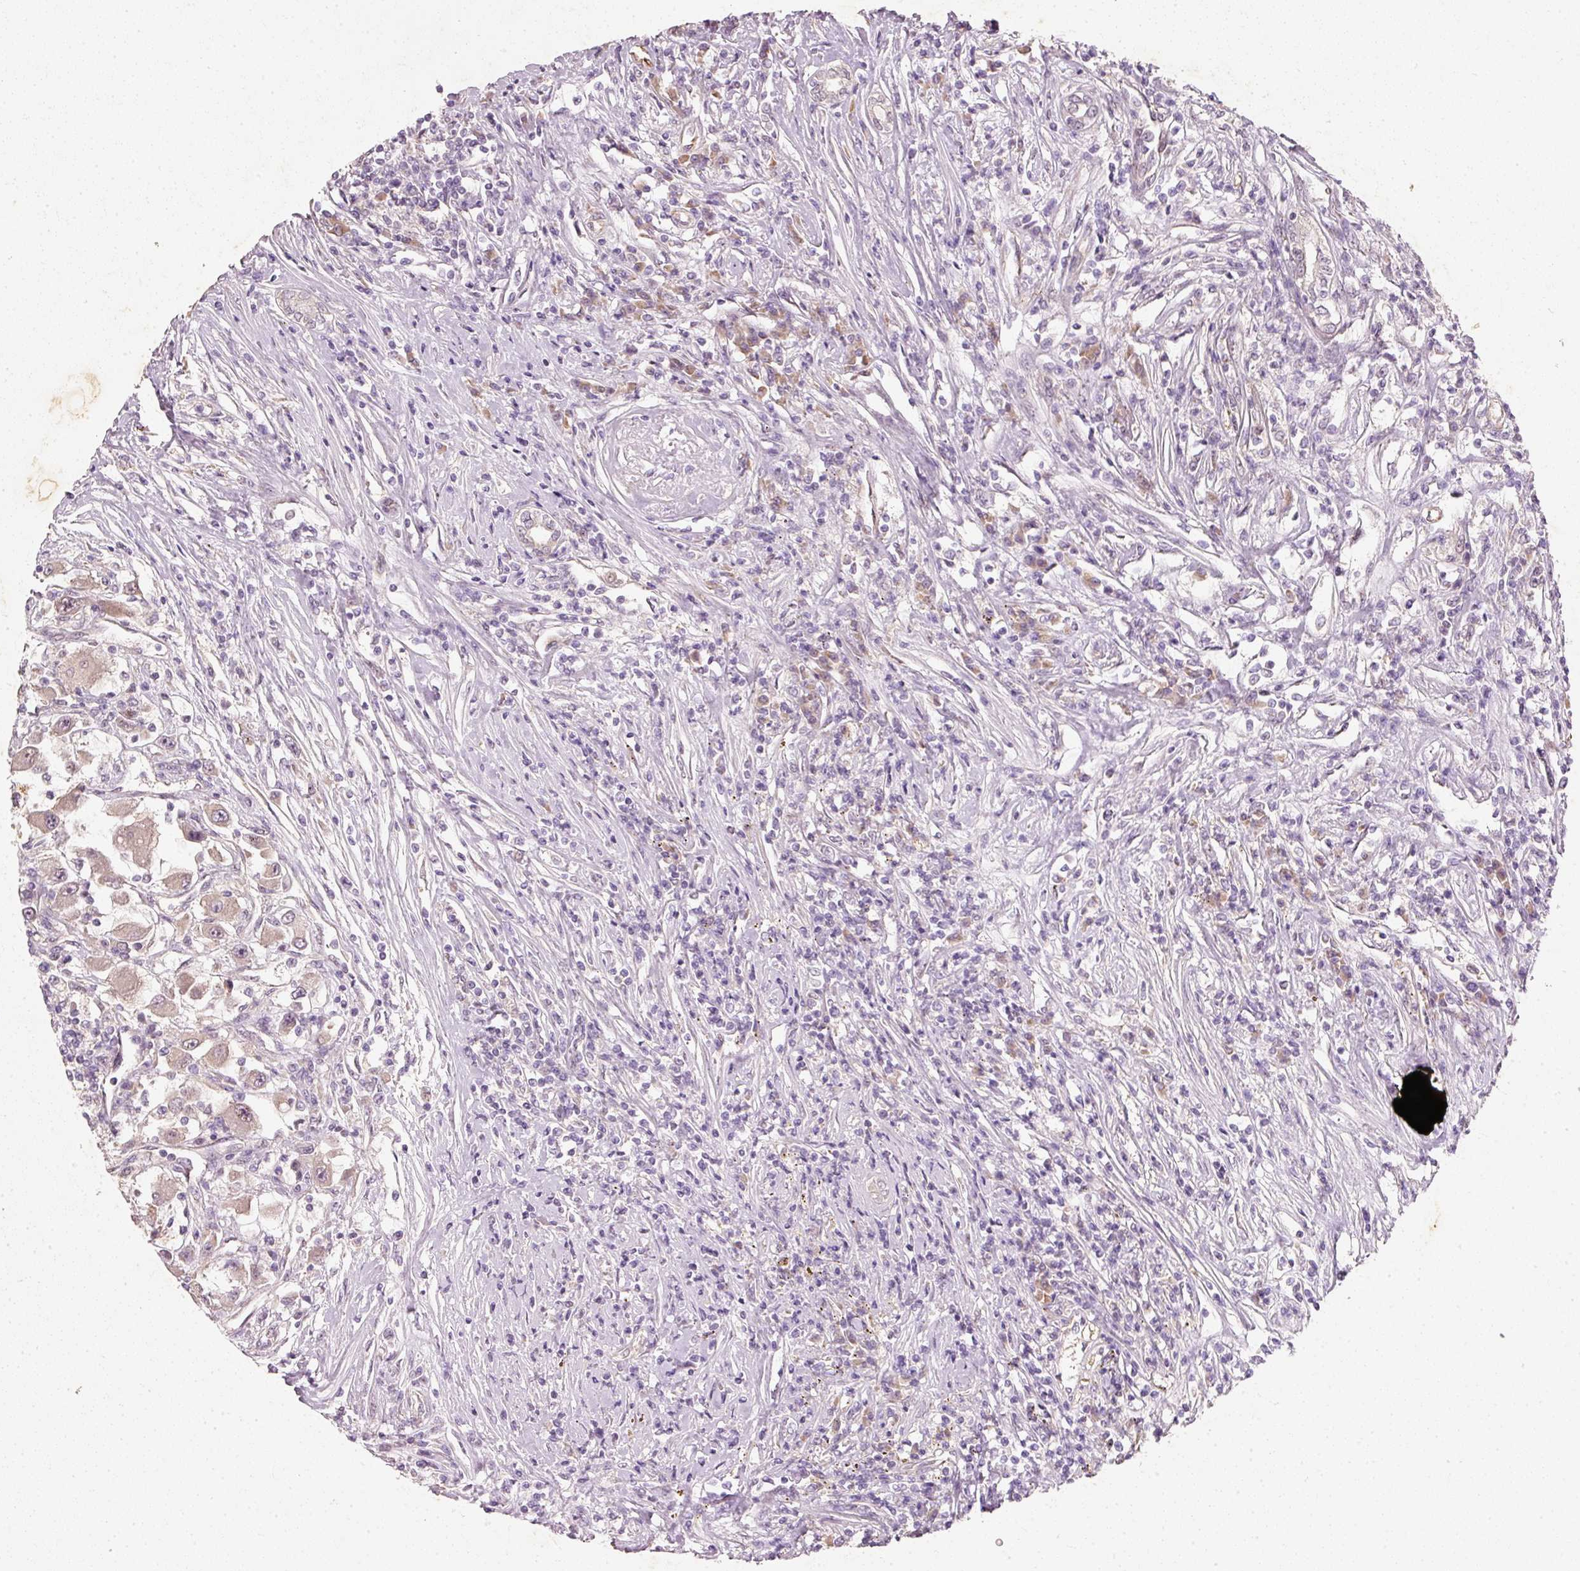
{"staining": {"intensity": "weak", "quantity": ">75%", "location": "cytoplasmic/membranous"}, "tissue": "renal cancer", "cell_type": "Tumor cells", "image_type": "cancer", "snomed": [{"axis": "morphology", "description": "Adenocarcinoma, NOS"}, {"axis": "topography", "description": "Kidney"}], "caption": "Adenocarcinoma (renal) was stained to show a protein in brown. There is low levels of weak cytoplasmic/membranous staining in about >75% of tumor cells.", "gene": "RGL2", "patient": {"sex": "female", "age": 67}}